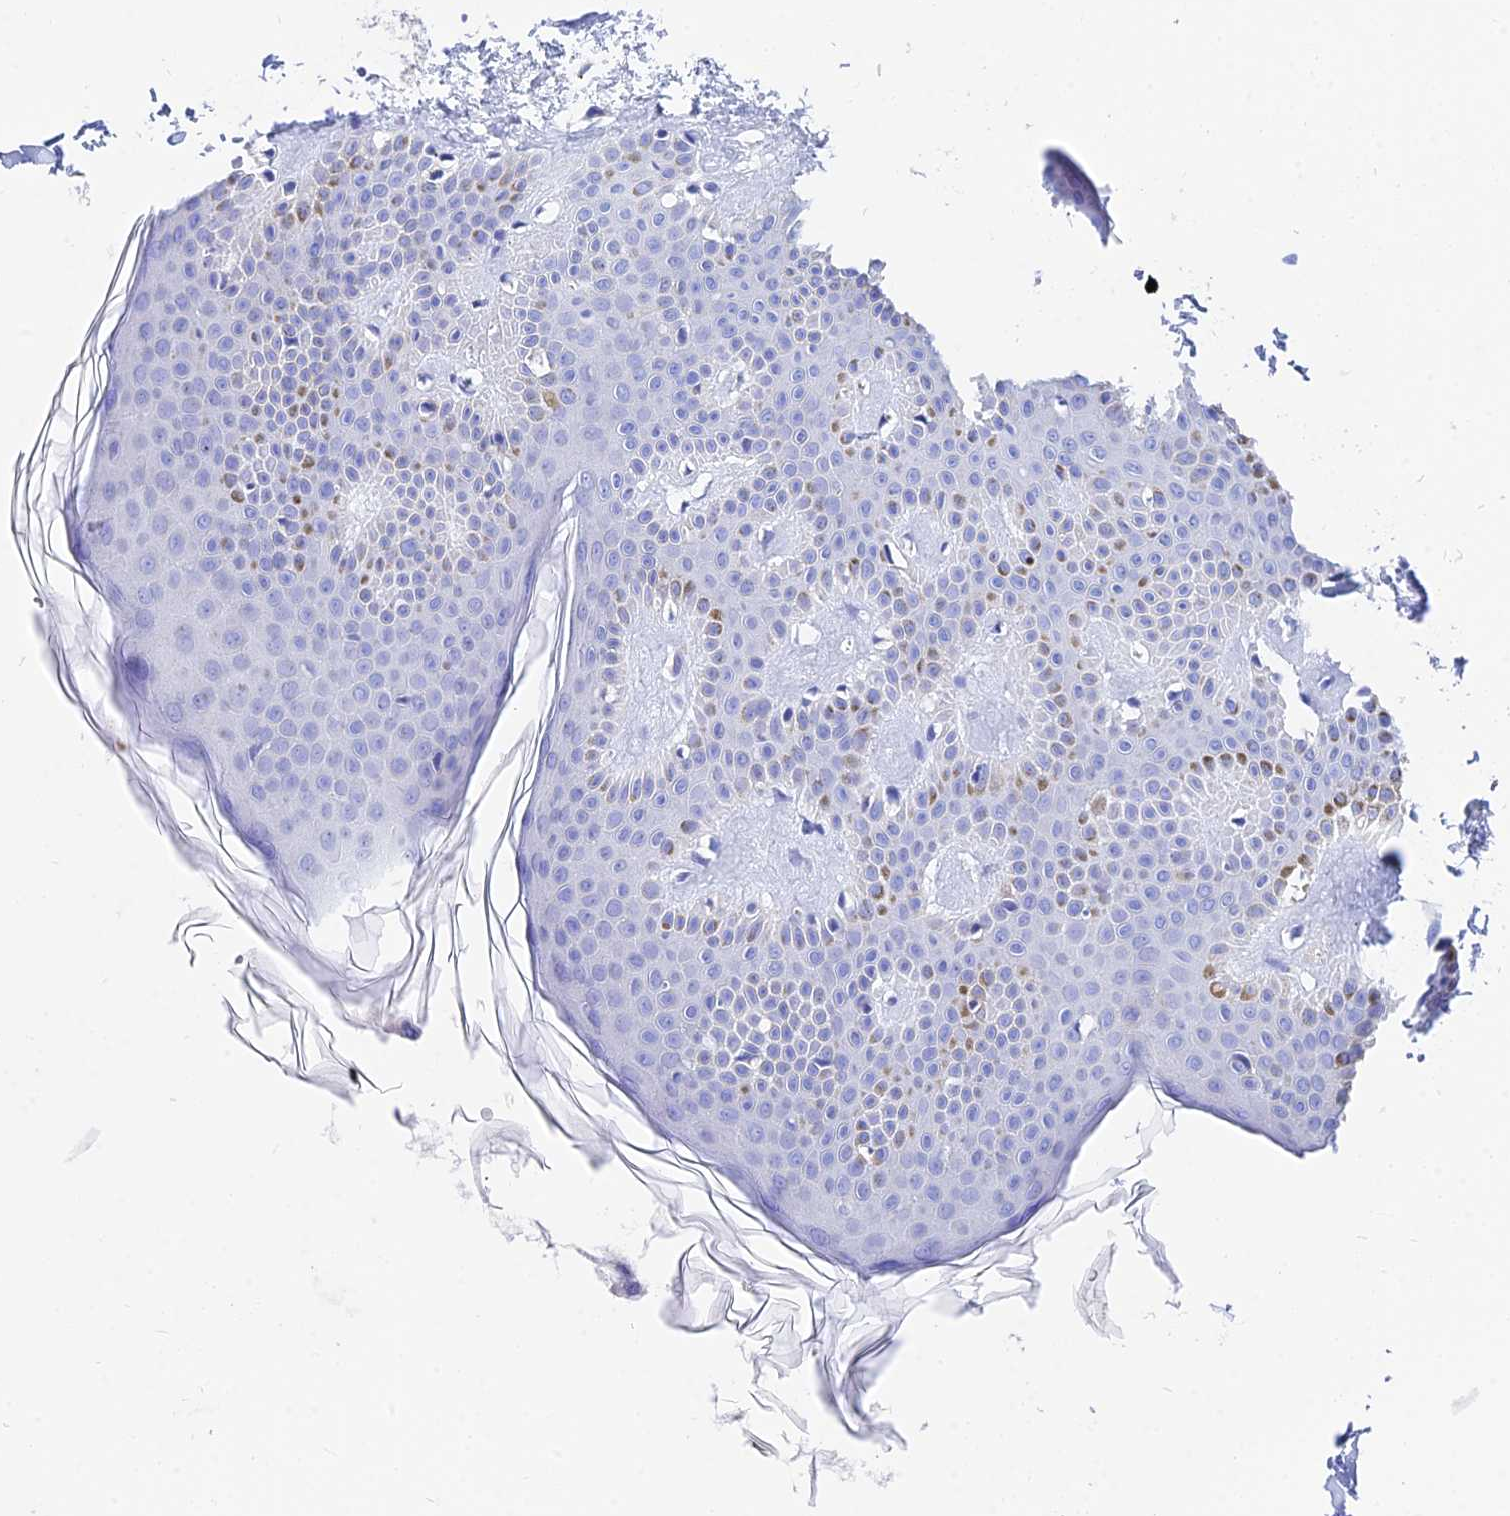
{"staining": {"intensity": "negative", "quantity": "none", "location": "none"}, "tissue": "skin", "cell_type": "Fibroblasts", "image_type": "normal", "snomed": [{"axis": "morphology", "description": "Normal tissue, NOS"}, {"axis": "topography", "description": "Skin"}], "caption": "Immunohistochemistry (IHC) image of normal human skin stained for a protein (brown), which demonstrates no expression in fibroblasts.", "gene": "CEP41", "patient": {"sex": "male", "age": 67}}